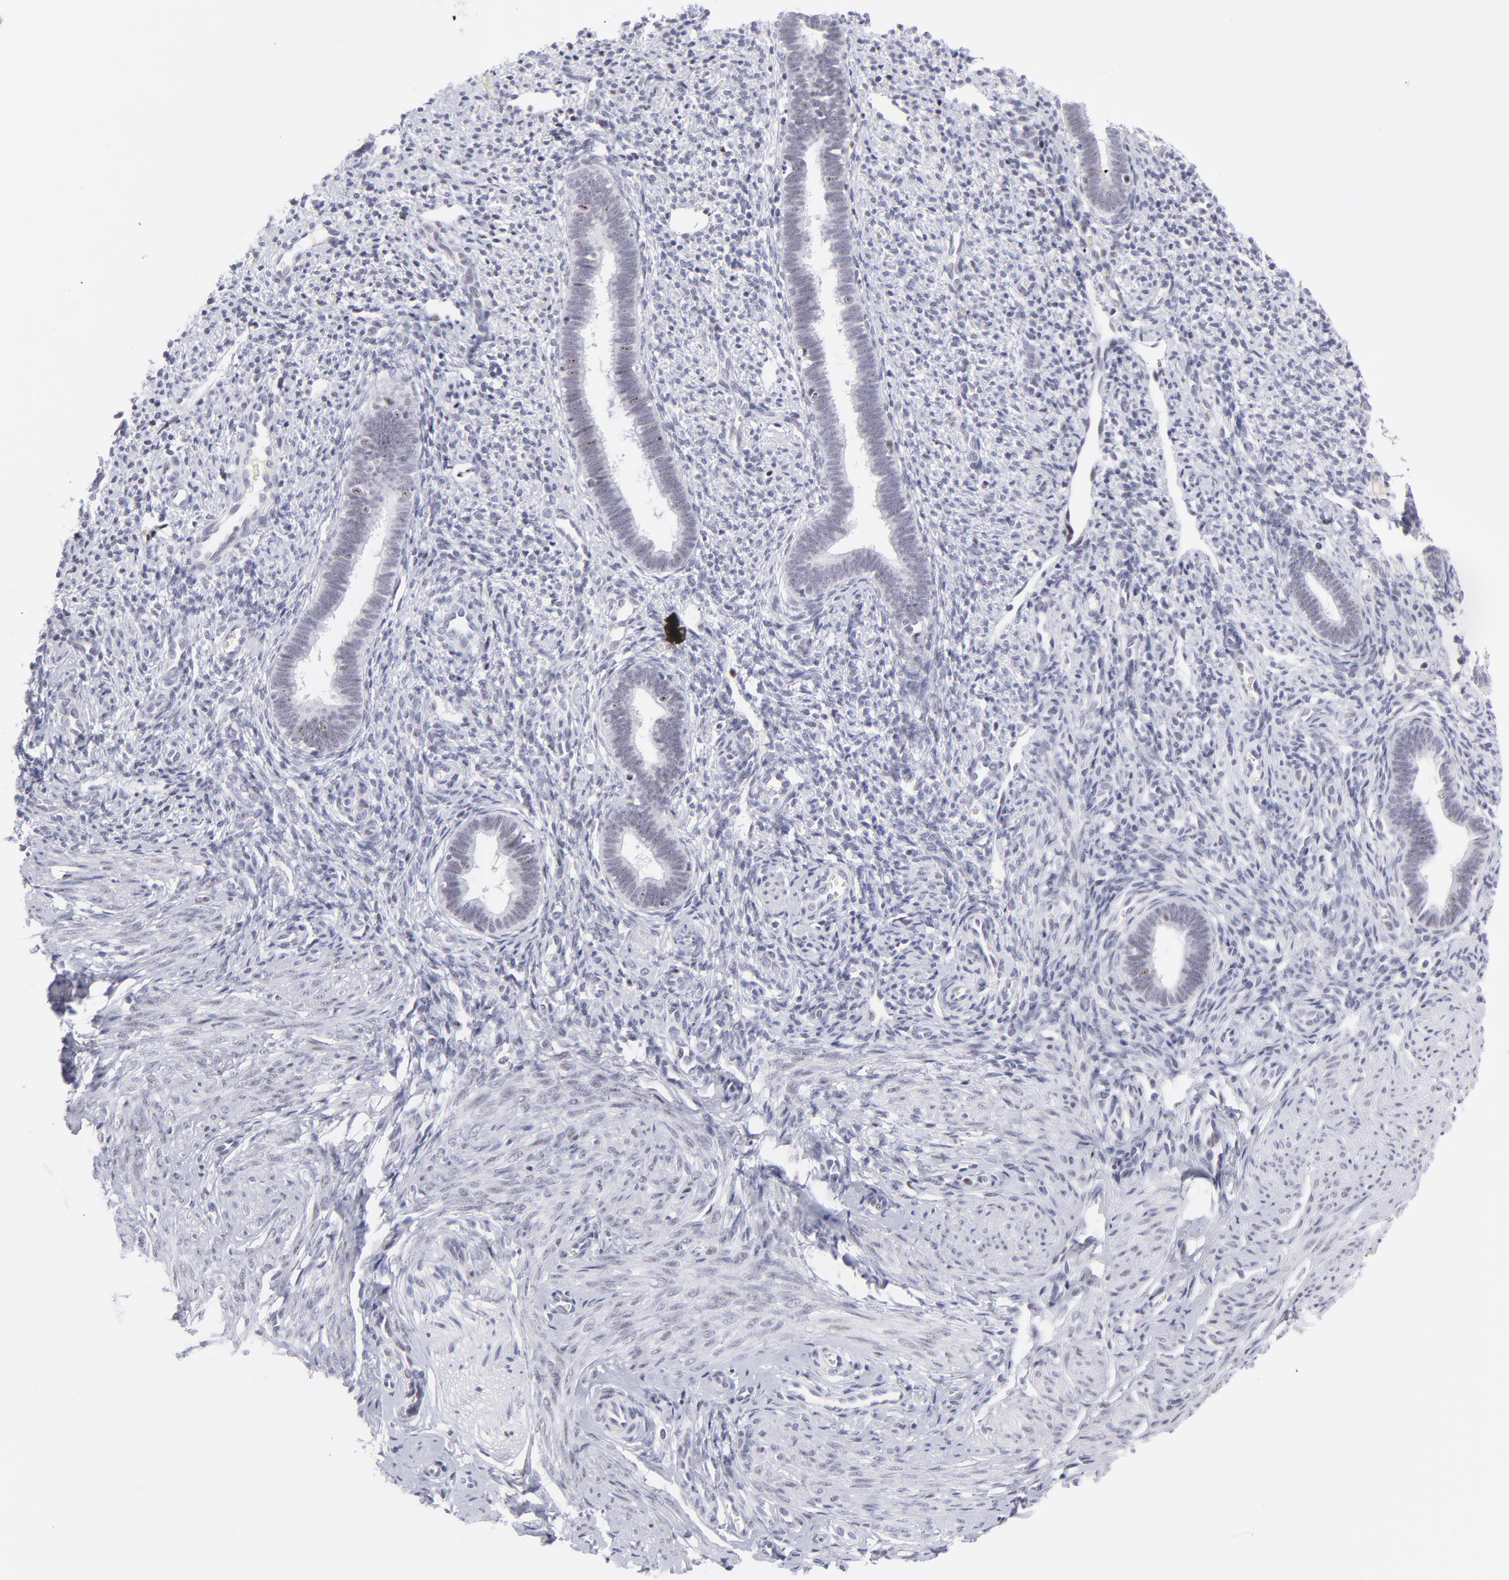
{"staining": {"intensity": "moderate", "quantity": "25%-75%", "location": "nuclear"}, "tissue": "endometrium", "cell_type": "Cells in endometrial stroma", "image_type": "normal", "snomed": [{"axis": "morphology", "description": "Normal tissue, NOS"}, {"axis": "topography", "description": "Endometrium"}], "caption": "High-magnification brightfield microscopy of benign endometrium stained with DAB (brown) and counterstained with hematoxylin (blue). cells in endometrial stroma exhibit moderate nuclear positivity is identified in about25%-75% of cells.", "gene": "CDC25C", "patient": {"sex": "female", "age": 27}}